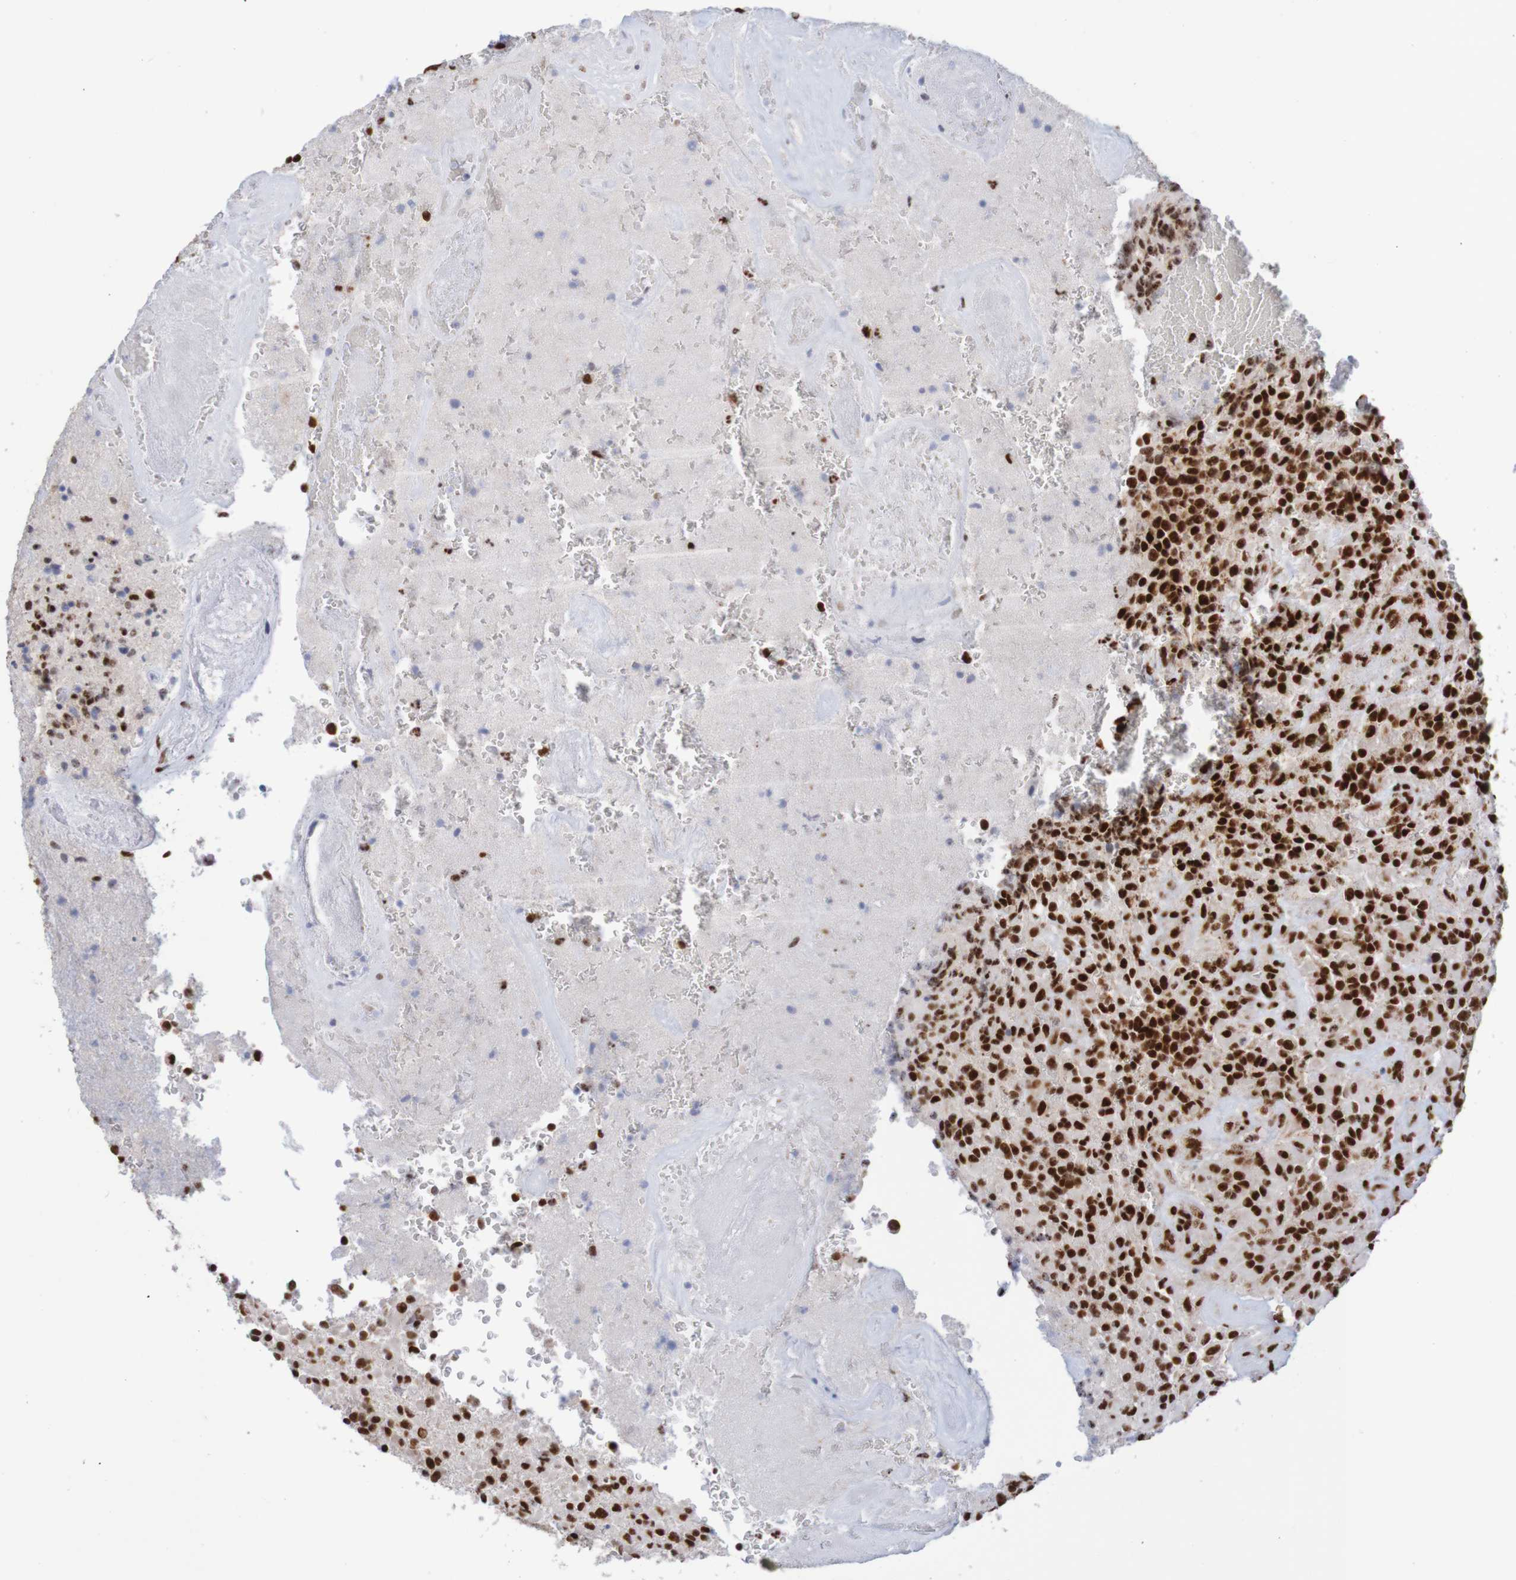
{"staining": {"intensity": "strong", "quantity": ">75%", "location": "nuclear"}, "tissue": "glioma", "cell_type": "Tumor cells", "image_type": "cancer", "snomed": [{"axis": "morphology", "description": "Glioma, malignant, High grade"}, {"axis": "topography", "description": "Brain"}], "caption": "Immunohistochemistry (IHC) micrograph of high-grade glioma (malignant) stained for a protein (brown), which demonstrates high levels of strong nuclear expression in about >75% of tumor cells.", "gene": "THRAP3", "patient": {"sex": "male", "age": 71}}